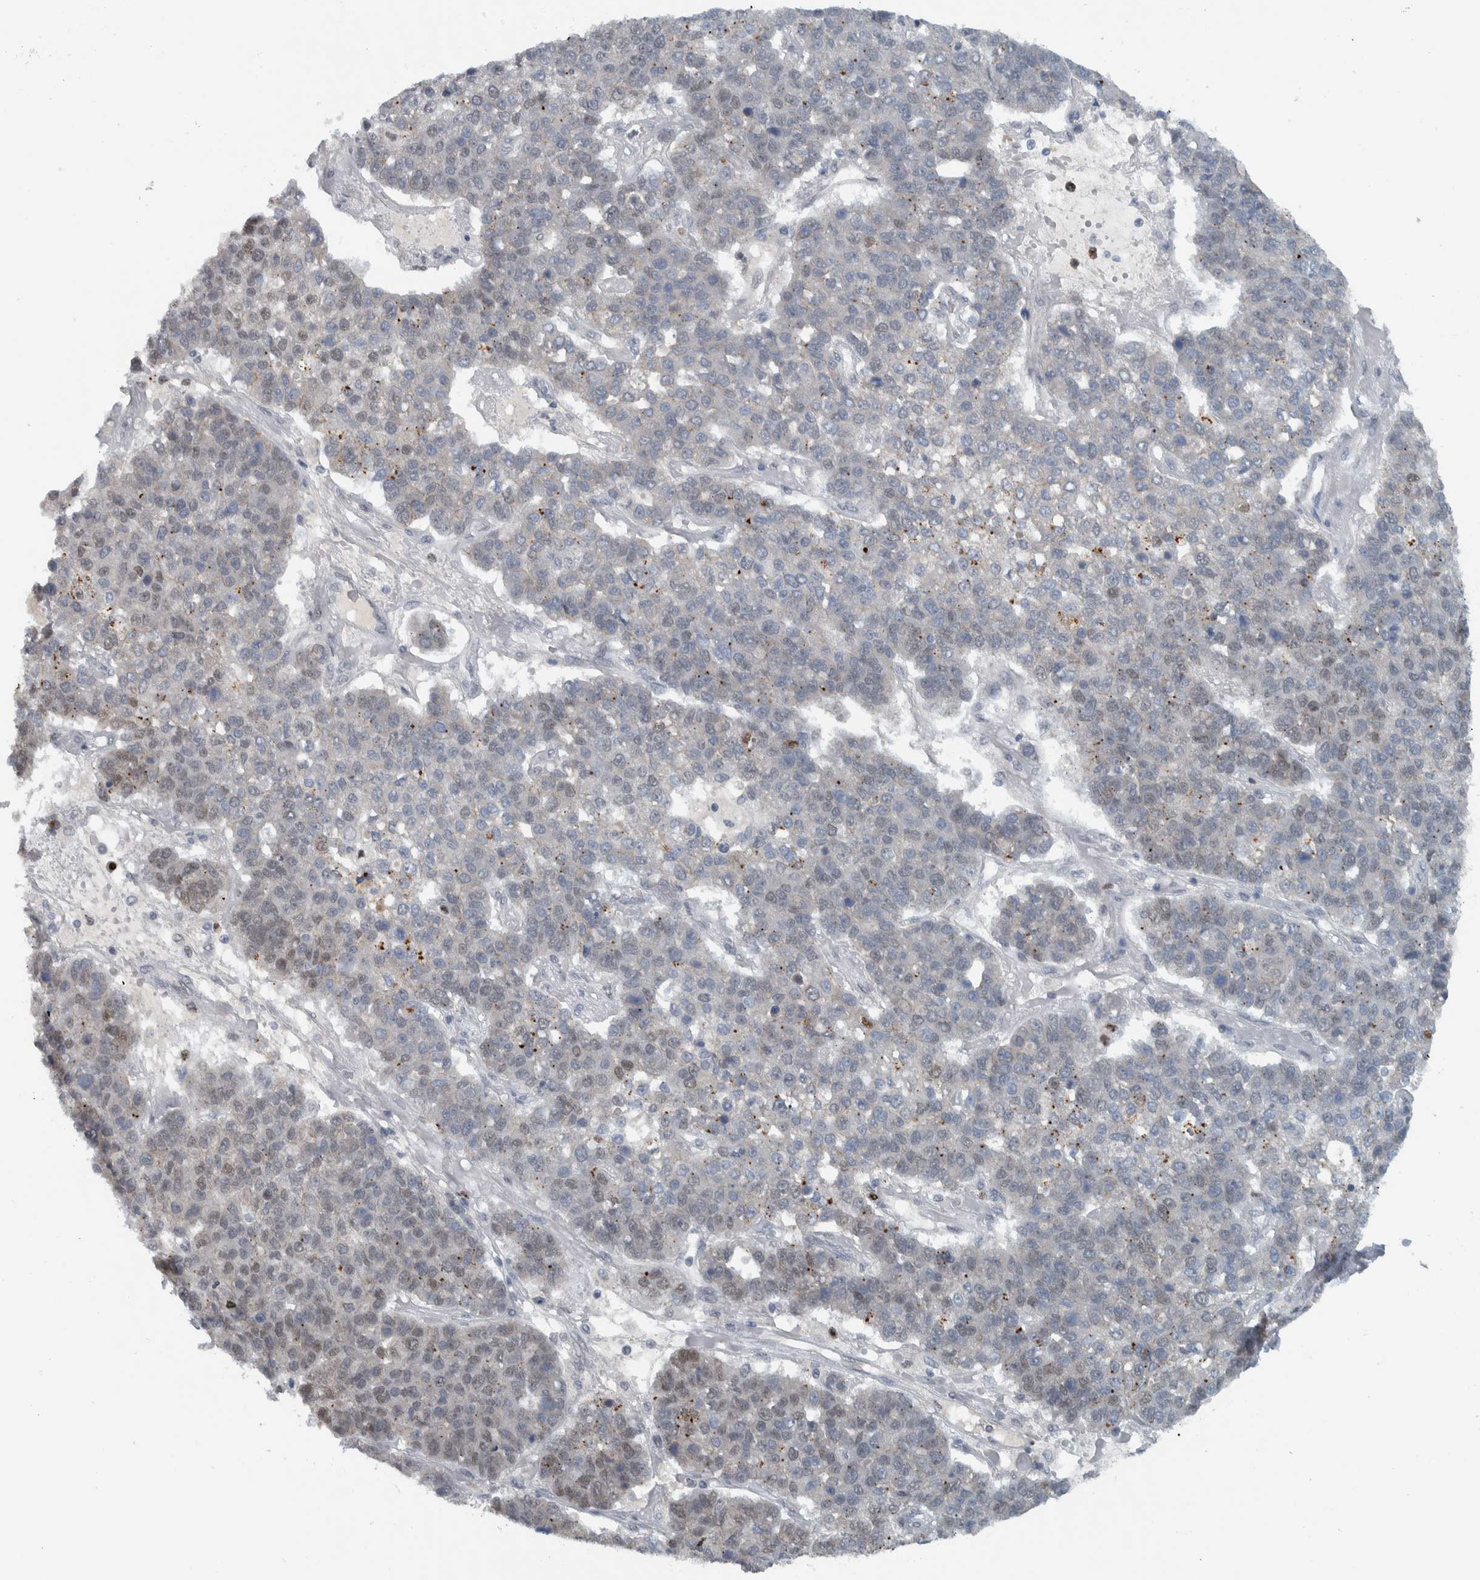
{"staining": {"intensity": "weak", "quantity": "<25%", "location": "nuclear"}, "tissue": "pancreatic cancer", "cell_type": "Tumor cells", "image_type": "cancer", "snomed": [{"axis": "morphology", "description": "Adenocarcinoma, NOS"}, {"axis": "topography", "description": "Pancreas"}], "caption": "The photomicrograph displays no staining of tumor cells in pancreatic cancer.", "gene": "ADPRM", "patient": {"sex": "female", "age": 61}}